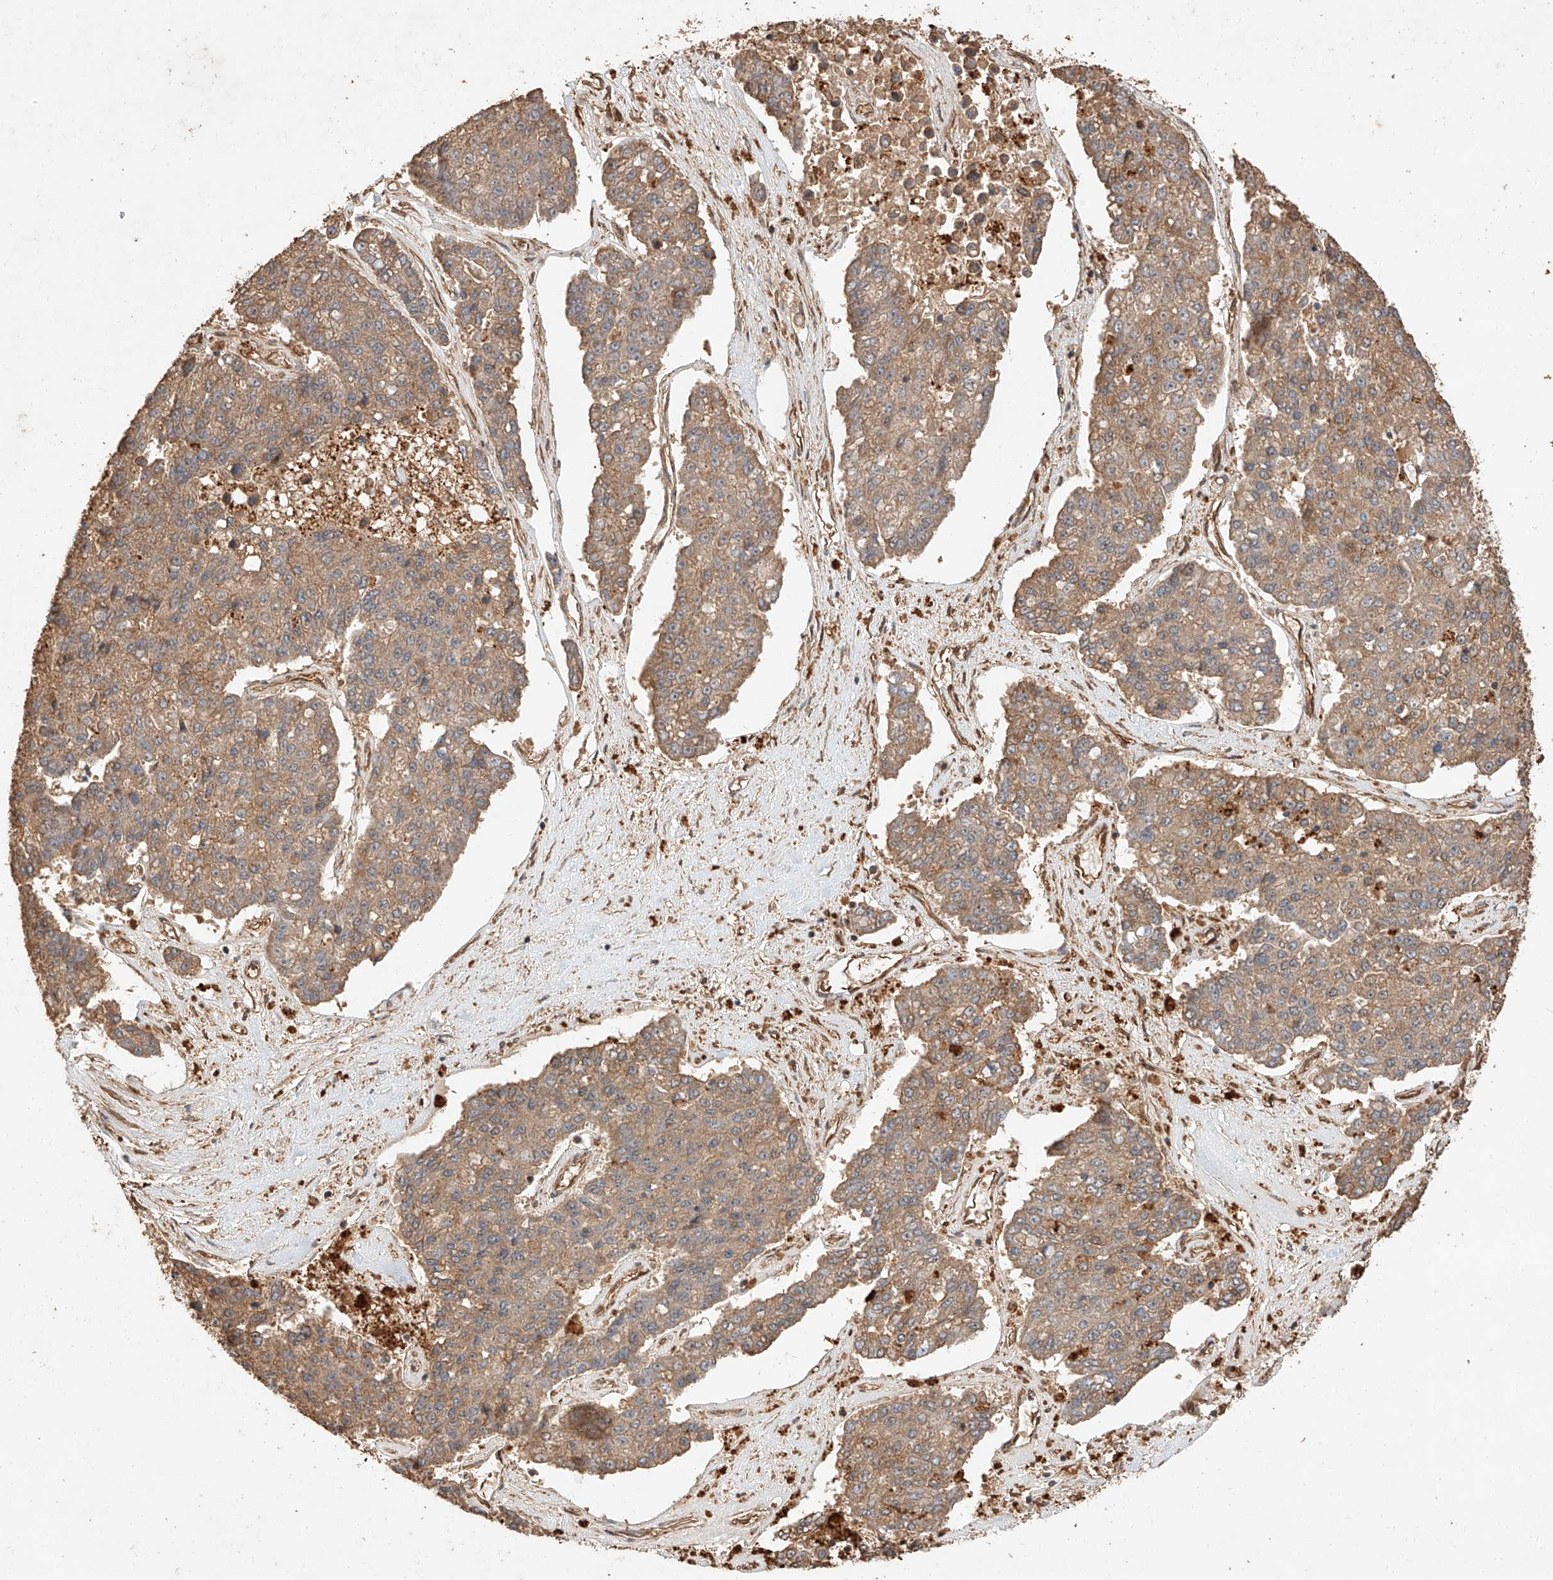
{"staining": {"intensity": "moderate", "quantity": ">75%", "location": "cytoplasmic/membranous"}, "tissue": "pancreatic cancer", "cell_type": "Tumor cells", "image_type": "cancer", "snomed": [{"axis": "morphology", "description": "Adenocarcinoma, NOS"}, {"axis": "topography", "description": "Pancreas"}], "caption": "Pancreatic cancer (adenocarcinoma) stained with a protein marker exhibits moderate staining in tumor cells.", "gene": "GHDC", "patient": {"sex": "male", "age": 50}}